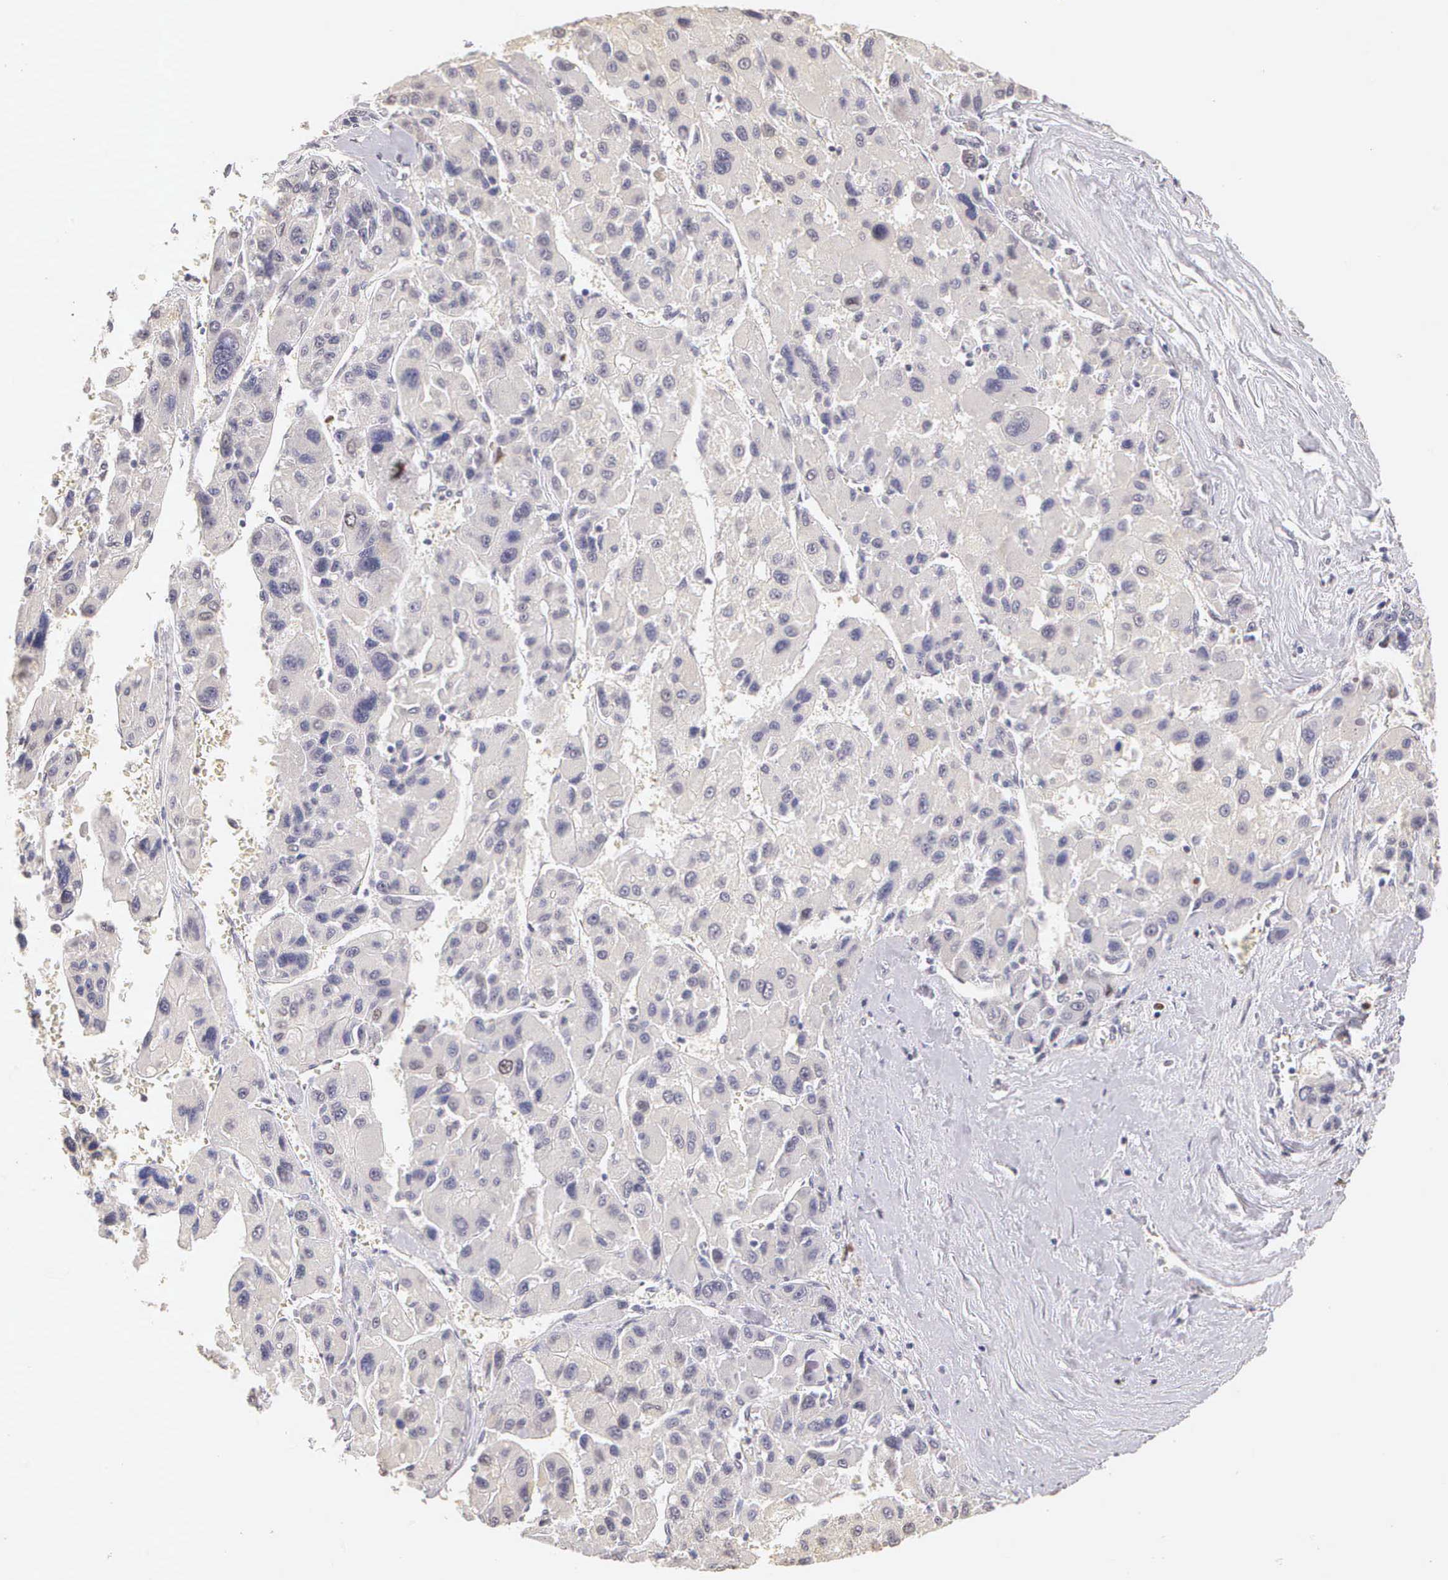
{"staining": {"intensity": "negative", "quantity": "none", "location": "none"}, "tissue": "liver cancer", "cell_type": "Tumor cells", "image_type": "cancer", "snomed": [{"axis": "morphology", "description": "Carcinoma, Hepatocellular, NOS"}, {"axis": "topography", "description": "Liver"}], "caption": "This is an immunohistochemistry (IHC) photomicrograph of liver cancer (hepatocellular carcinoma). There is no staining in tumor cells.", "gene": "MKI67", "patient": {"sex": "male", "age": 64}}